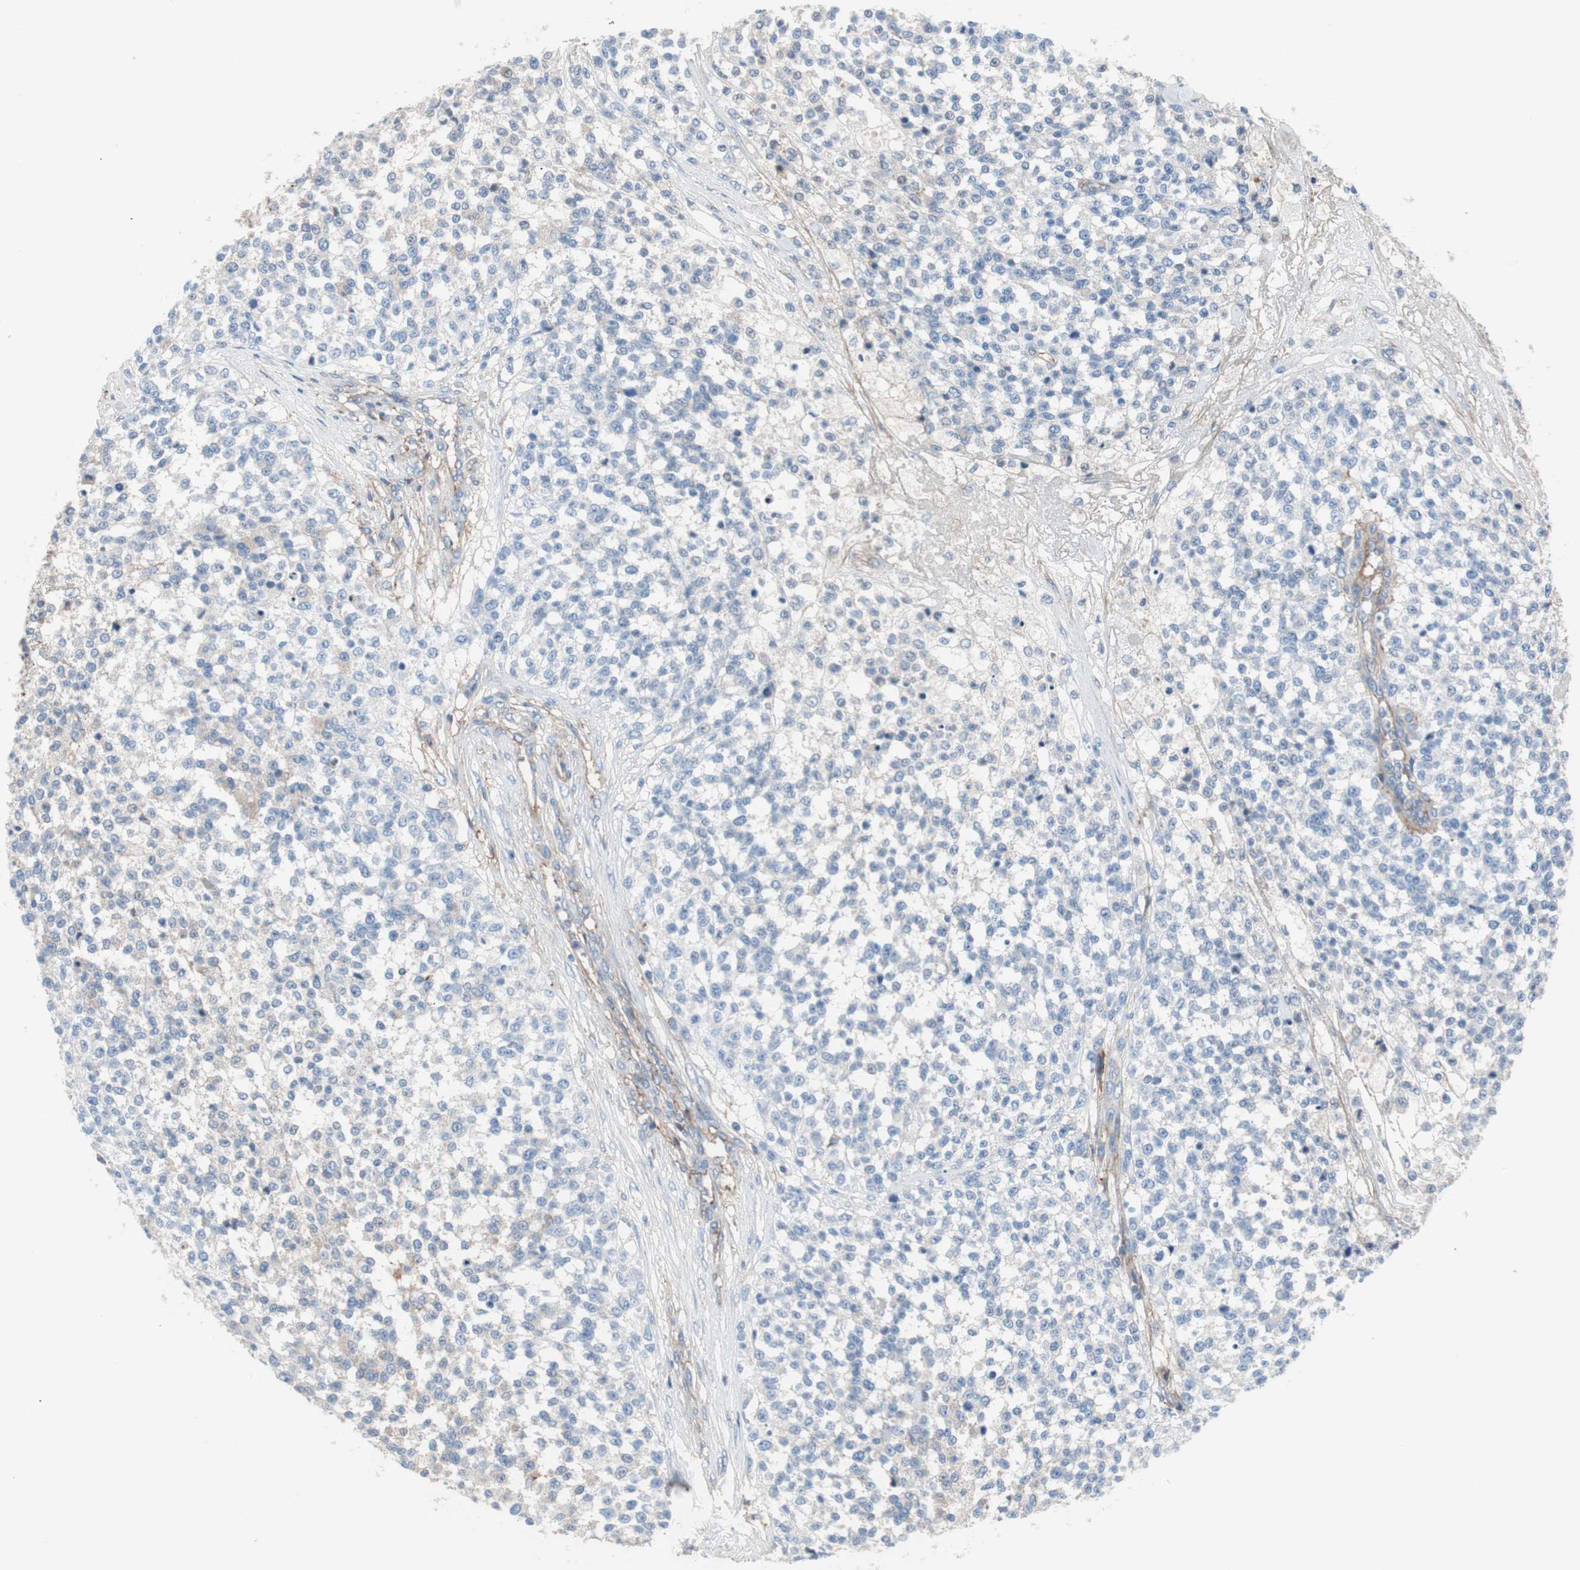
{"staining": {"intensity": "negative", "quantity": "none", "location": "none"}, "tissue": "testis cancer", "cell_type": "Tumor cells", "image_type": "cancer", "snomed": [{"axis": "morphology", "description": "Seminoma, NOS"}, {"axis": "topography", "description": "Testis"}], "caption": "High magnification brightfield microscopy of testis seminoma stained with DAB (3,3'-diaminobenzidine) (brown) and counterstained with hematoxylin (blue): tumor cells show no significant expression. (DAB (3,3'-diaminobenzidine) IHC with hematoxylin counter stain).", "gene": "CD81", "patient": {"sex": "male", "age": 59}}